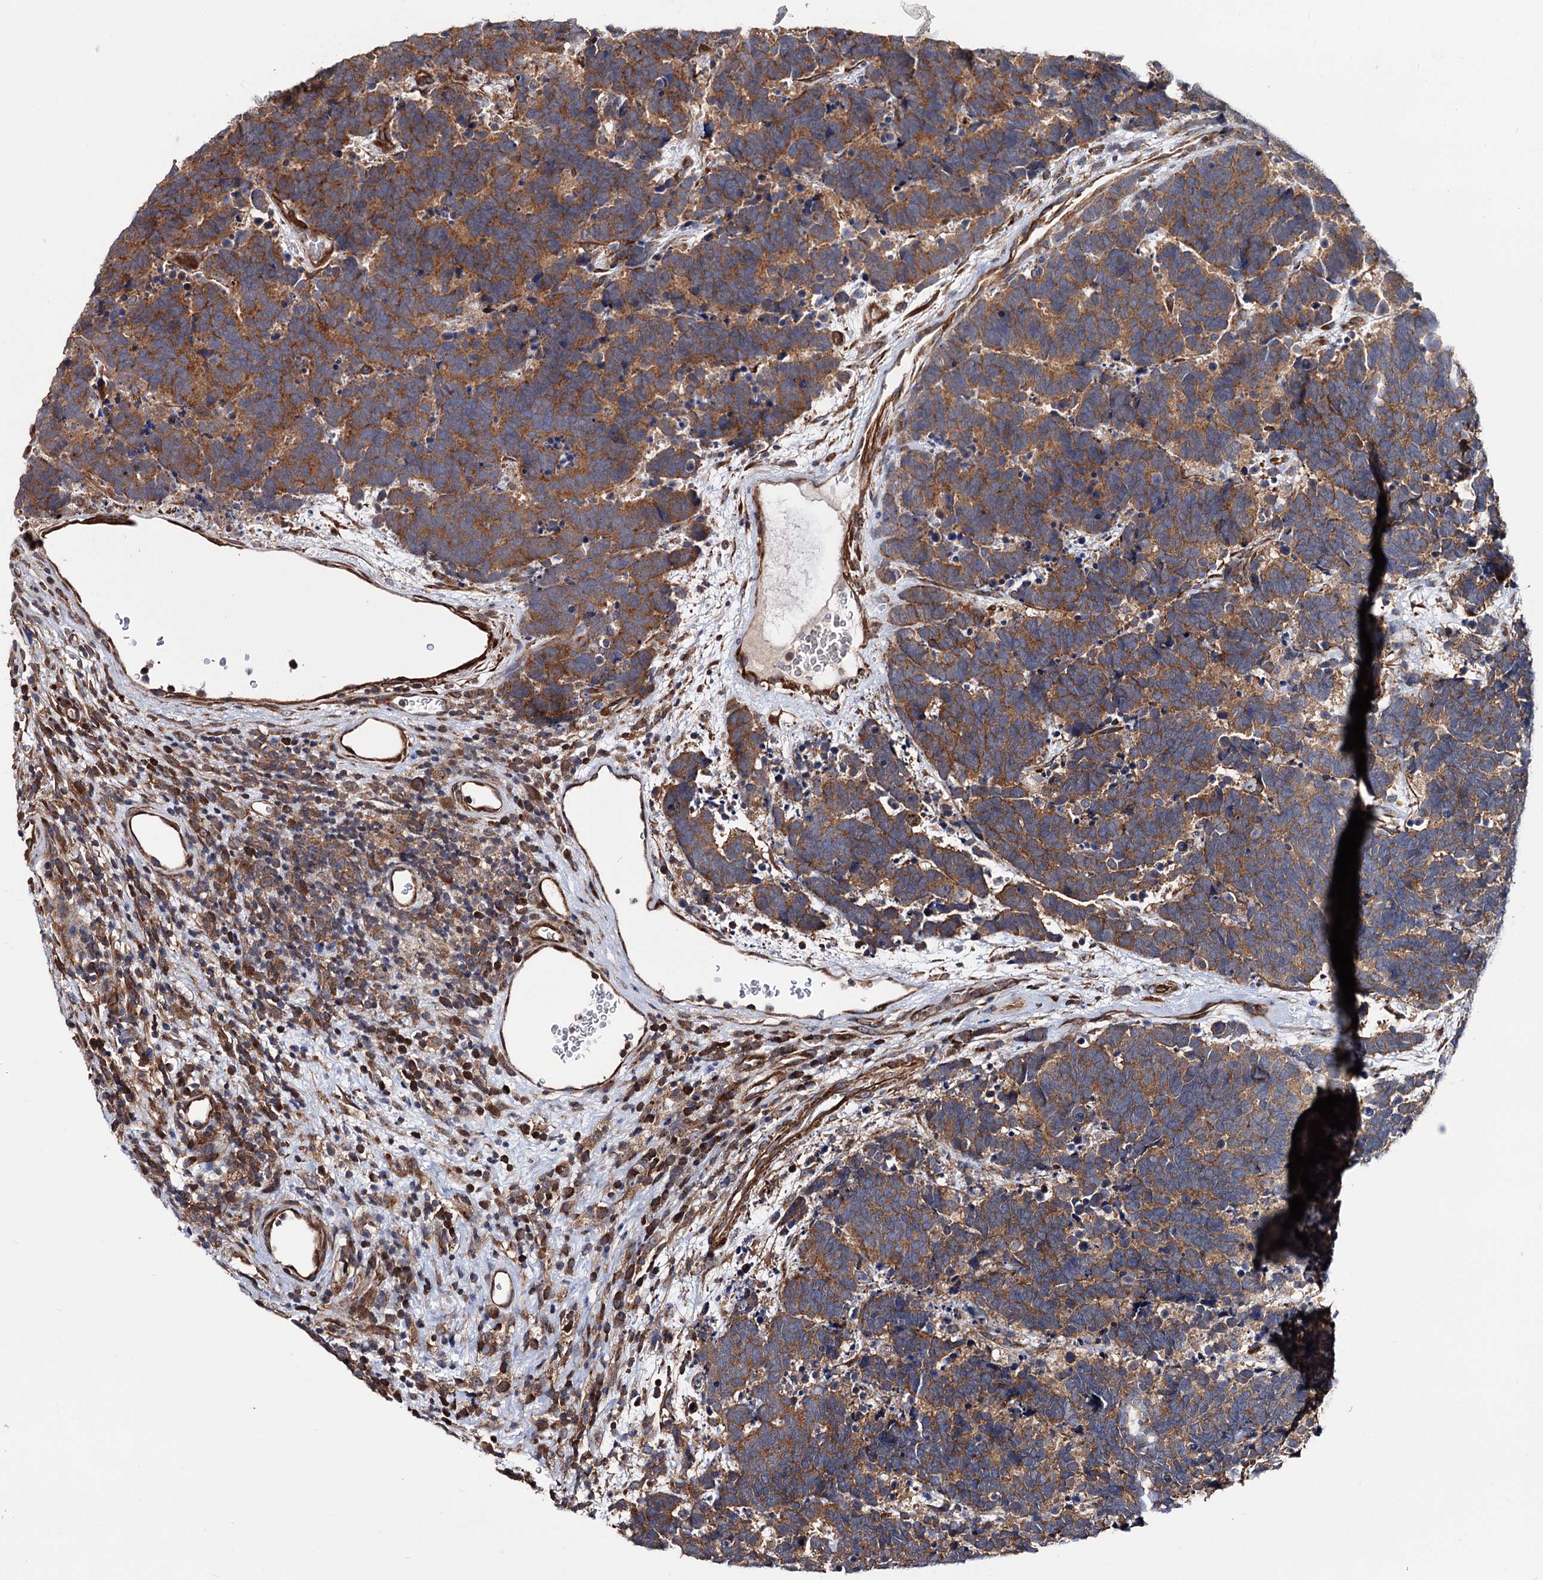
{"staining": {"intensity": "moderate", "quantity": "25%-75%", "location": "cytoplasmic/membranous"}, "tissue": "carcinoid", "cell_type": "Tumor cells", "image_type": "cancer", "snomed": [{"axis": "morphology", "description": "Carcinoma, NOS"}, {"axis": "morphology", "description": "Carcinoid, malignant, NOS"}, {"axis": "topography", "description": "Urinary bladder"}], "caption": "A medium amount of moderate cytoplasmic/membranous positivity is seen in approximately 25%-75% of tumor cells in carcinoma tissue.", "gene": "FERMT2", "patient": {"sex": "male", "age": 57}}